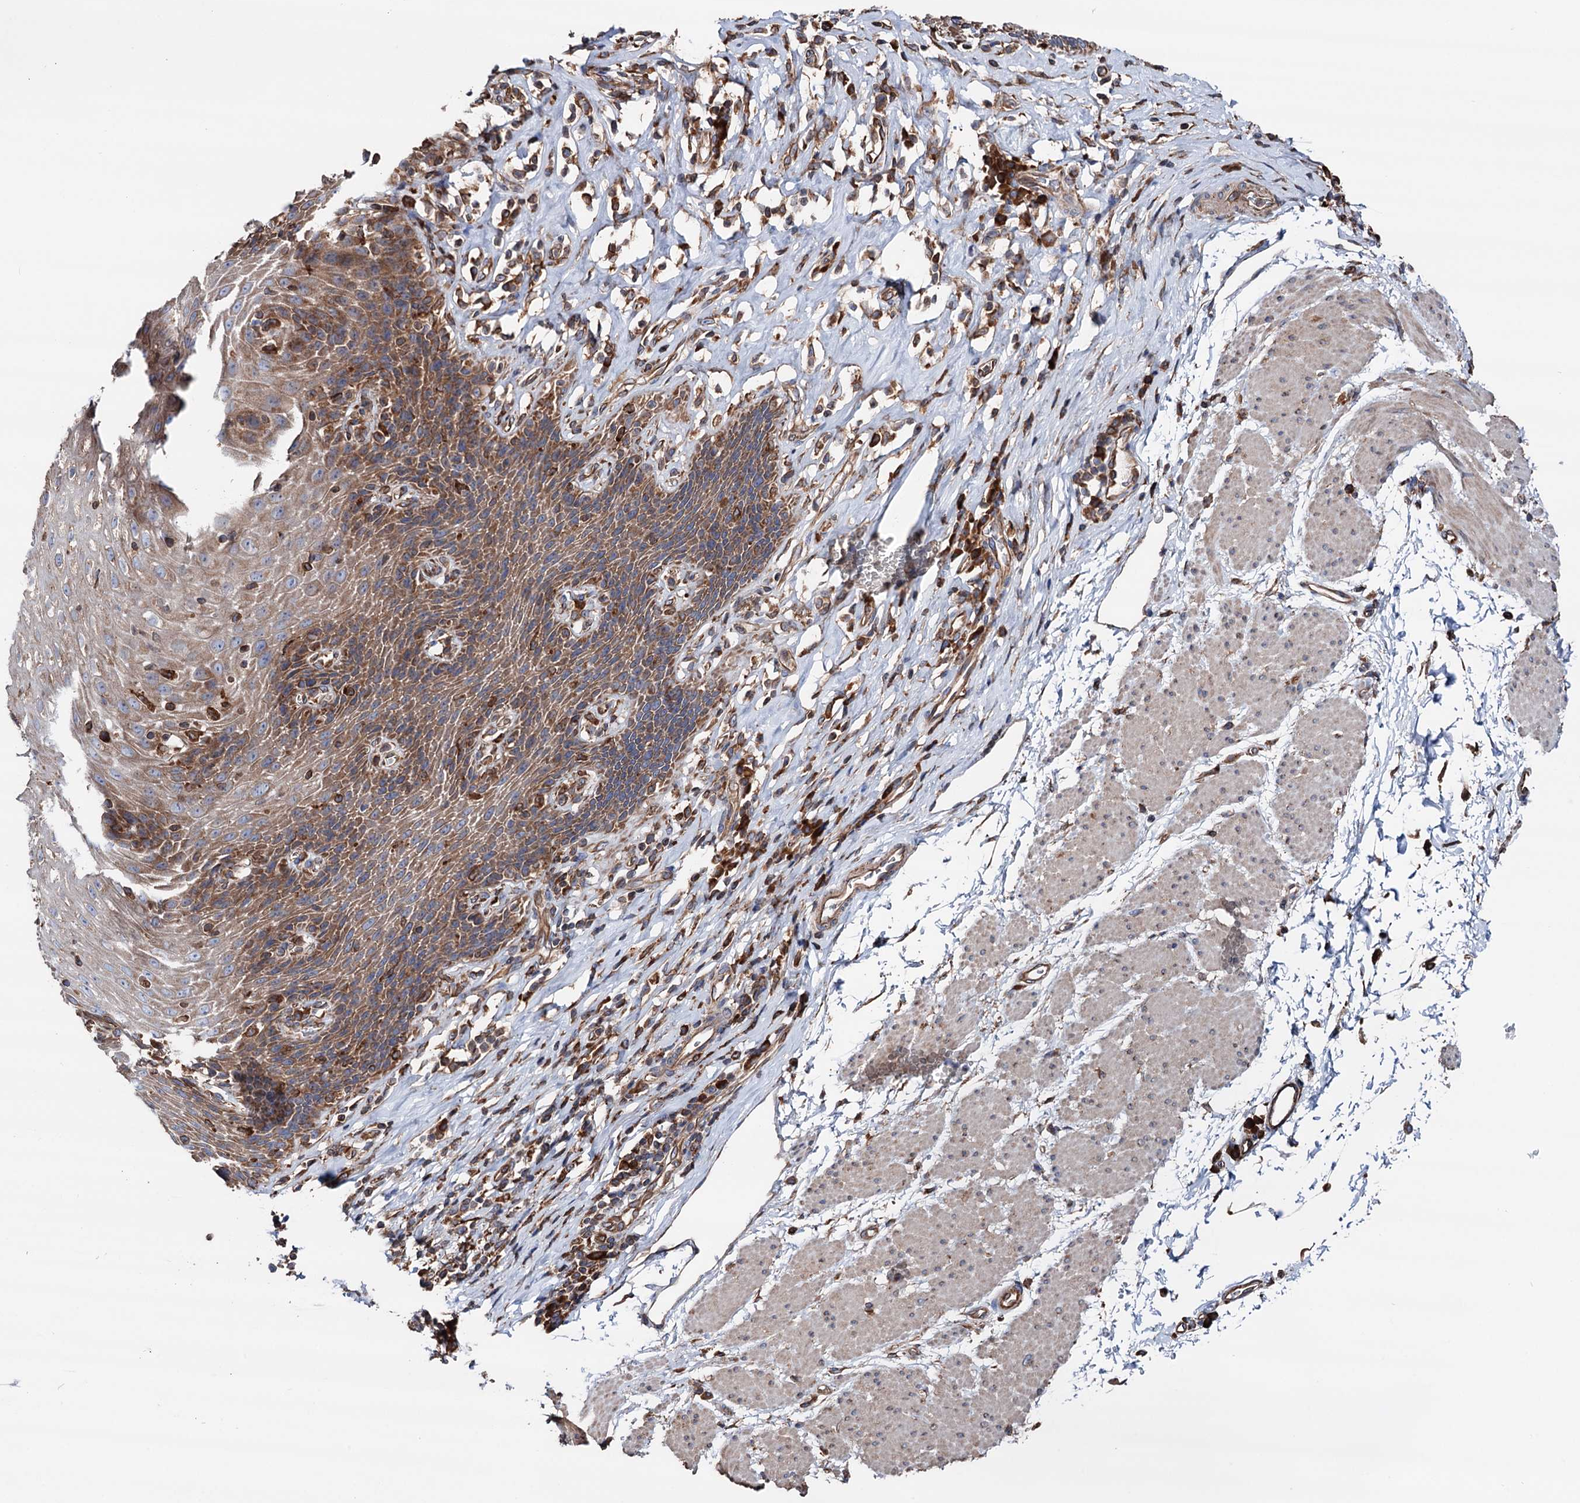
{"staining": {"intensity": "moderate", "quantity": "25%-75%", "location": "cytoplasmic/membranous"}, "tissue": "esophagus", "cell_type": "Squamous epithelial cells", "image_type": "normal", "snomed": [{"axis": "morphology", "description": "Normal tissue, NOS"}, {"axis": "topography", "description": "Esophagus"}], "caption": "Benign esophagus was stained to show a protein in brown. There is medium levels of moderate cytoplasmic/membranous positivity in approximately 25%-75% of squamous epithelial cells. The staining was performed using DAB to visualize the protein expression in brown, while the nuclei were stained in blue with hematoxylin (Magnification: 20x).", "gene": "ERP29", "patient": {"sex": "female", "age": 61}}